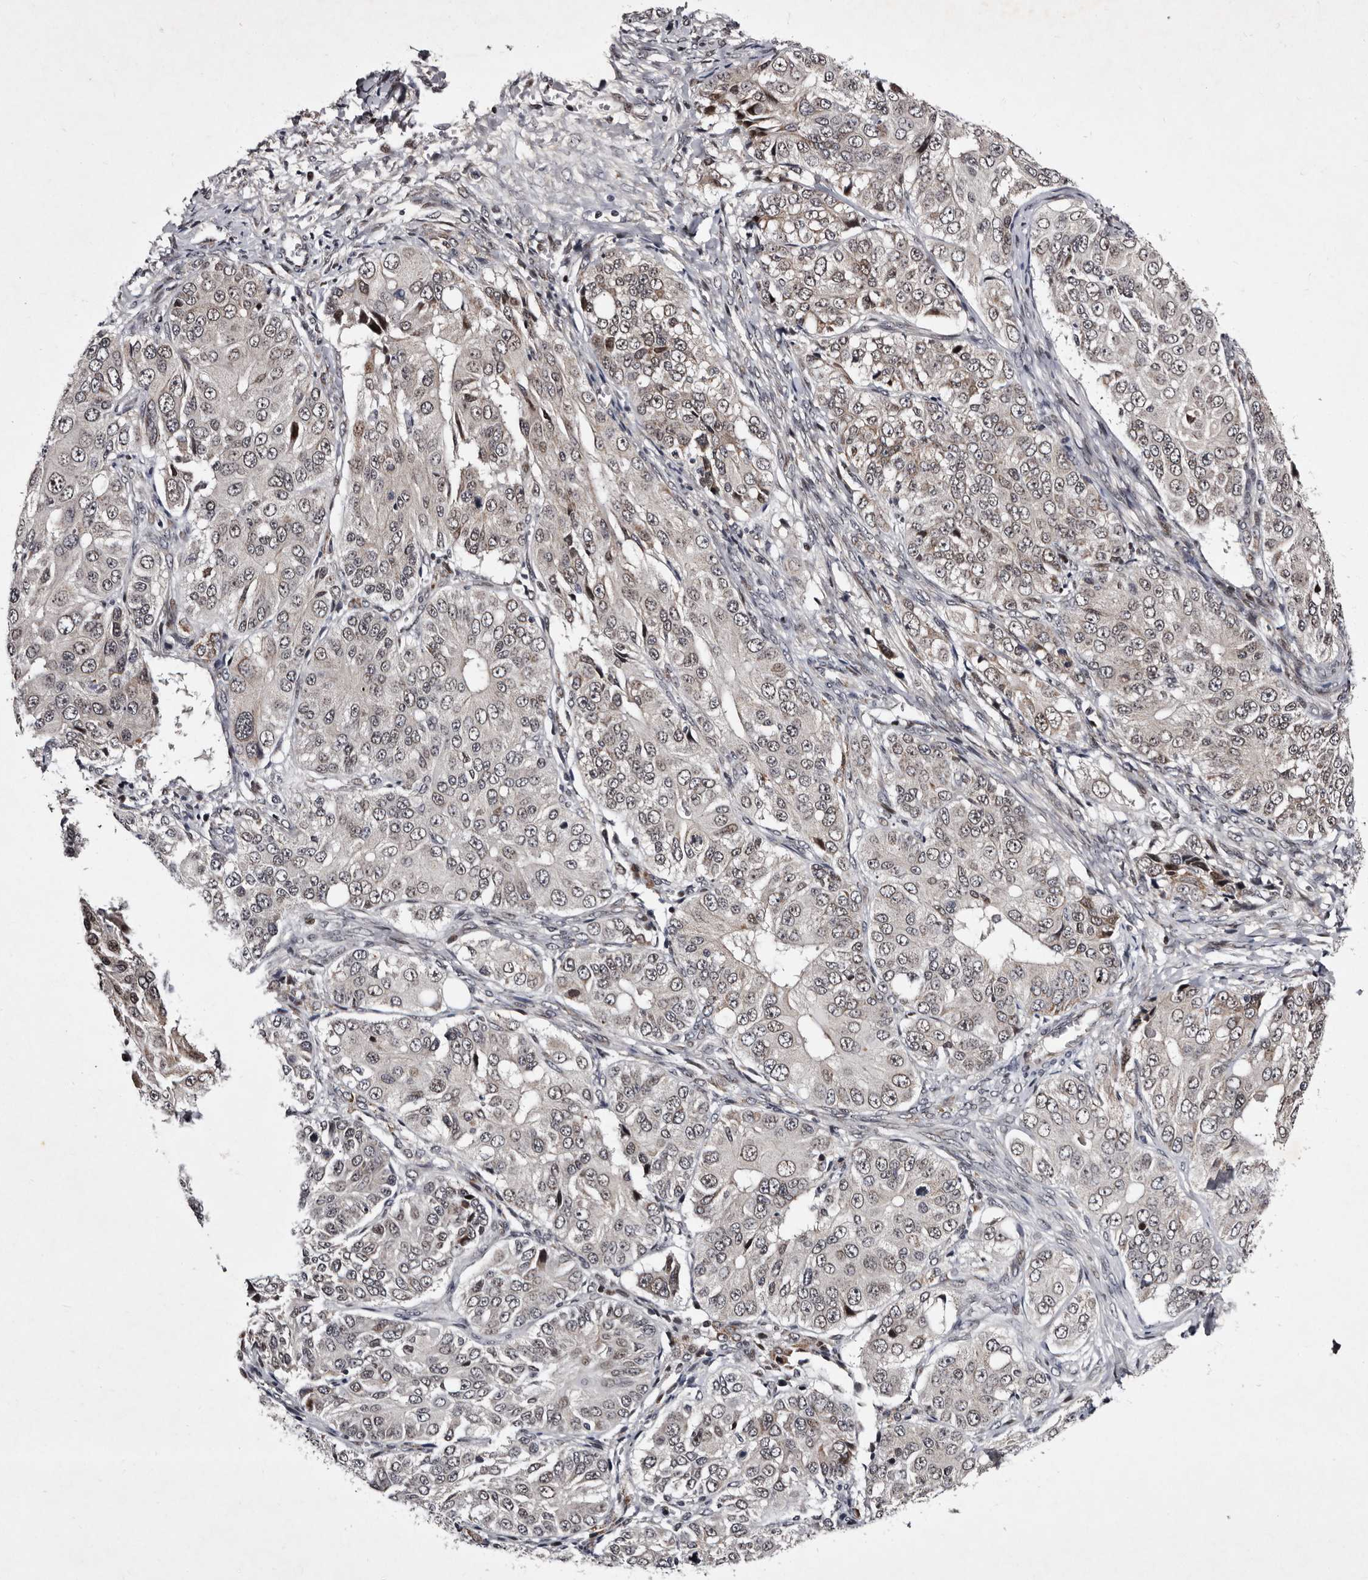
{"staining": {"intensity": "weak", "quantity": "<25%", "location": "cytoplasmic/membranous"}, "tissue": "ovarian cancer", "cell_type": "Tumor cells", "image_type": "cancer", "snomed": [{"axis": "morphology", "description": "Carcinoma, endometroid"}, {"axis": "topography", "description": "Ovary"}], "caption": "This is an immunohistochemistry image of endometroid carcinoma (ovarian). There is no expression in tumor cells.", "gene": "TNKS", "patient": {"sex": "female", "age": 51}}